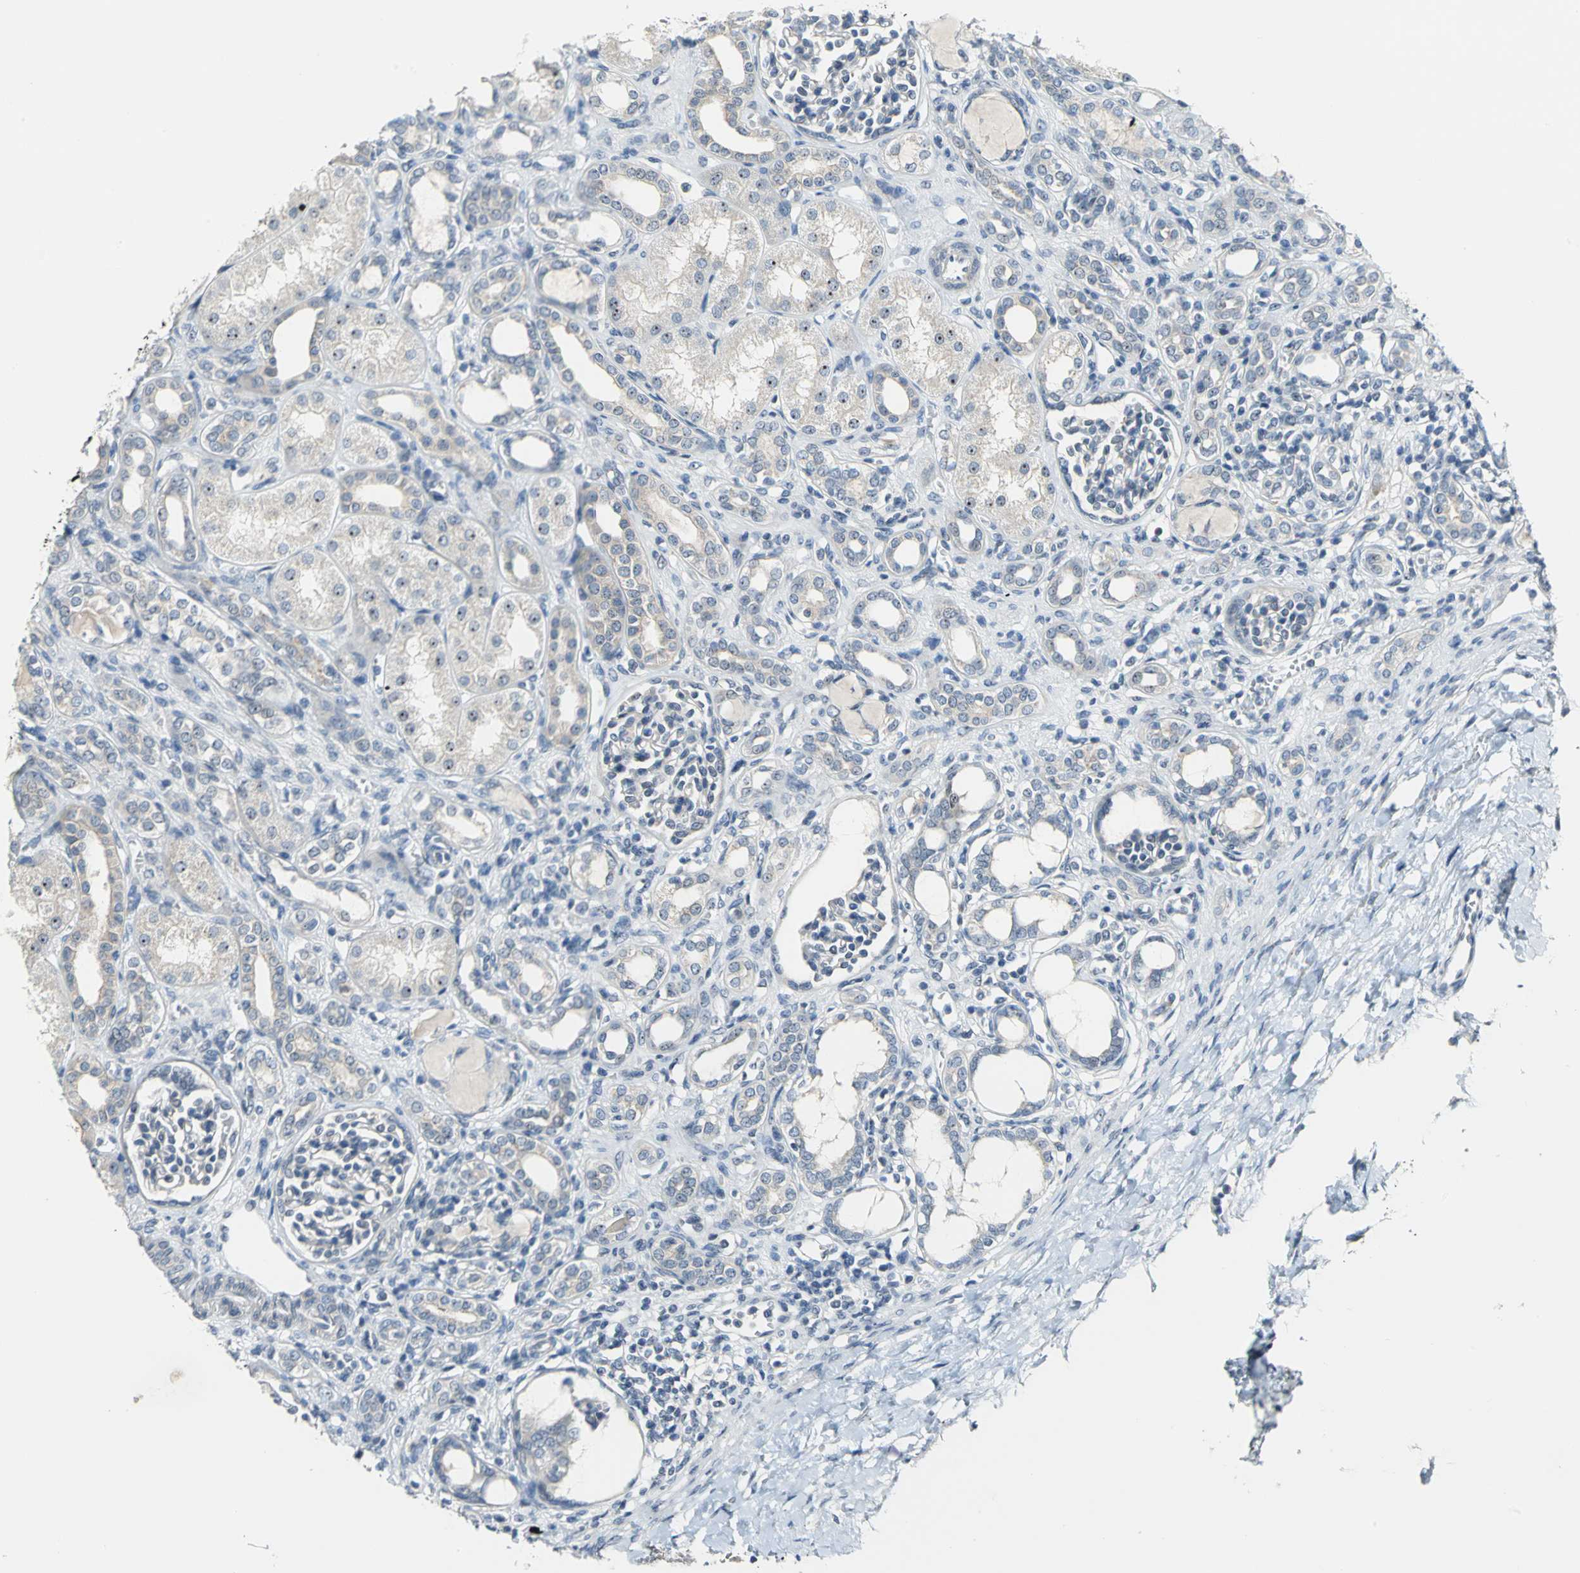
{"staining": {"intensity": "negative", "quantity": "none", "location": "none"}, "tissue": "kidney", "cell_type": "Cells in glomeruli", "image_type": "normal", "snomed": [{"axis": "morphology", "description": "Normal tissue, NOS"}, {"axis": "topography", "description": "Kidney"}], "caption": "IHC histopathology image of unremarkable kidney: kidney stained with DAB (3,3'-diaminobenzidine) shows no significant protein staining in cells in glomeruli.", "gene": "MYBBP1A", "patient": {"sex": "male", "age": 7}}